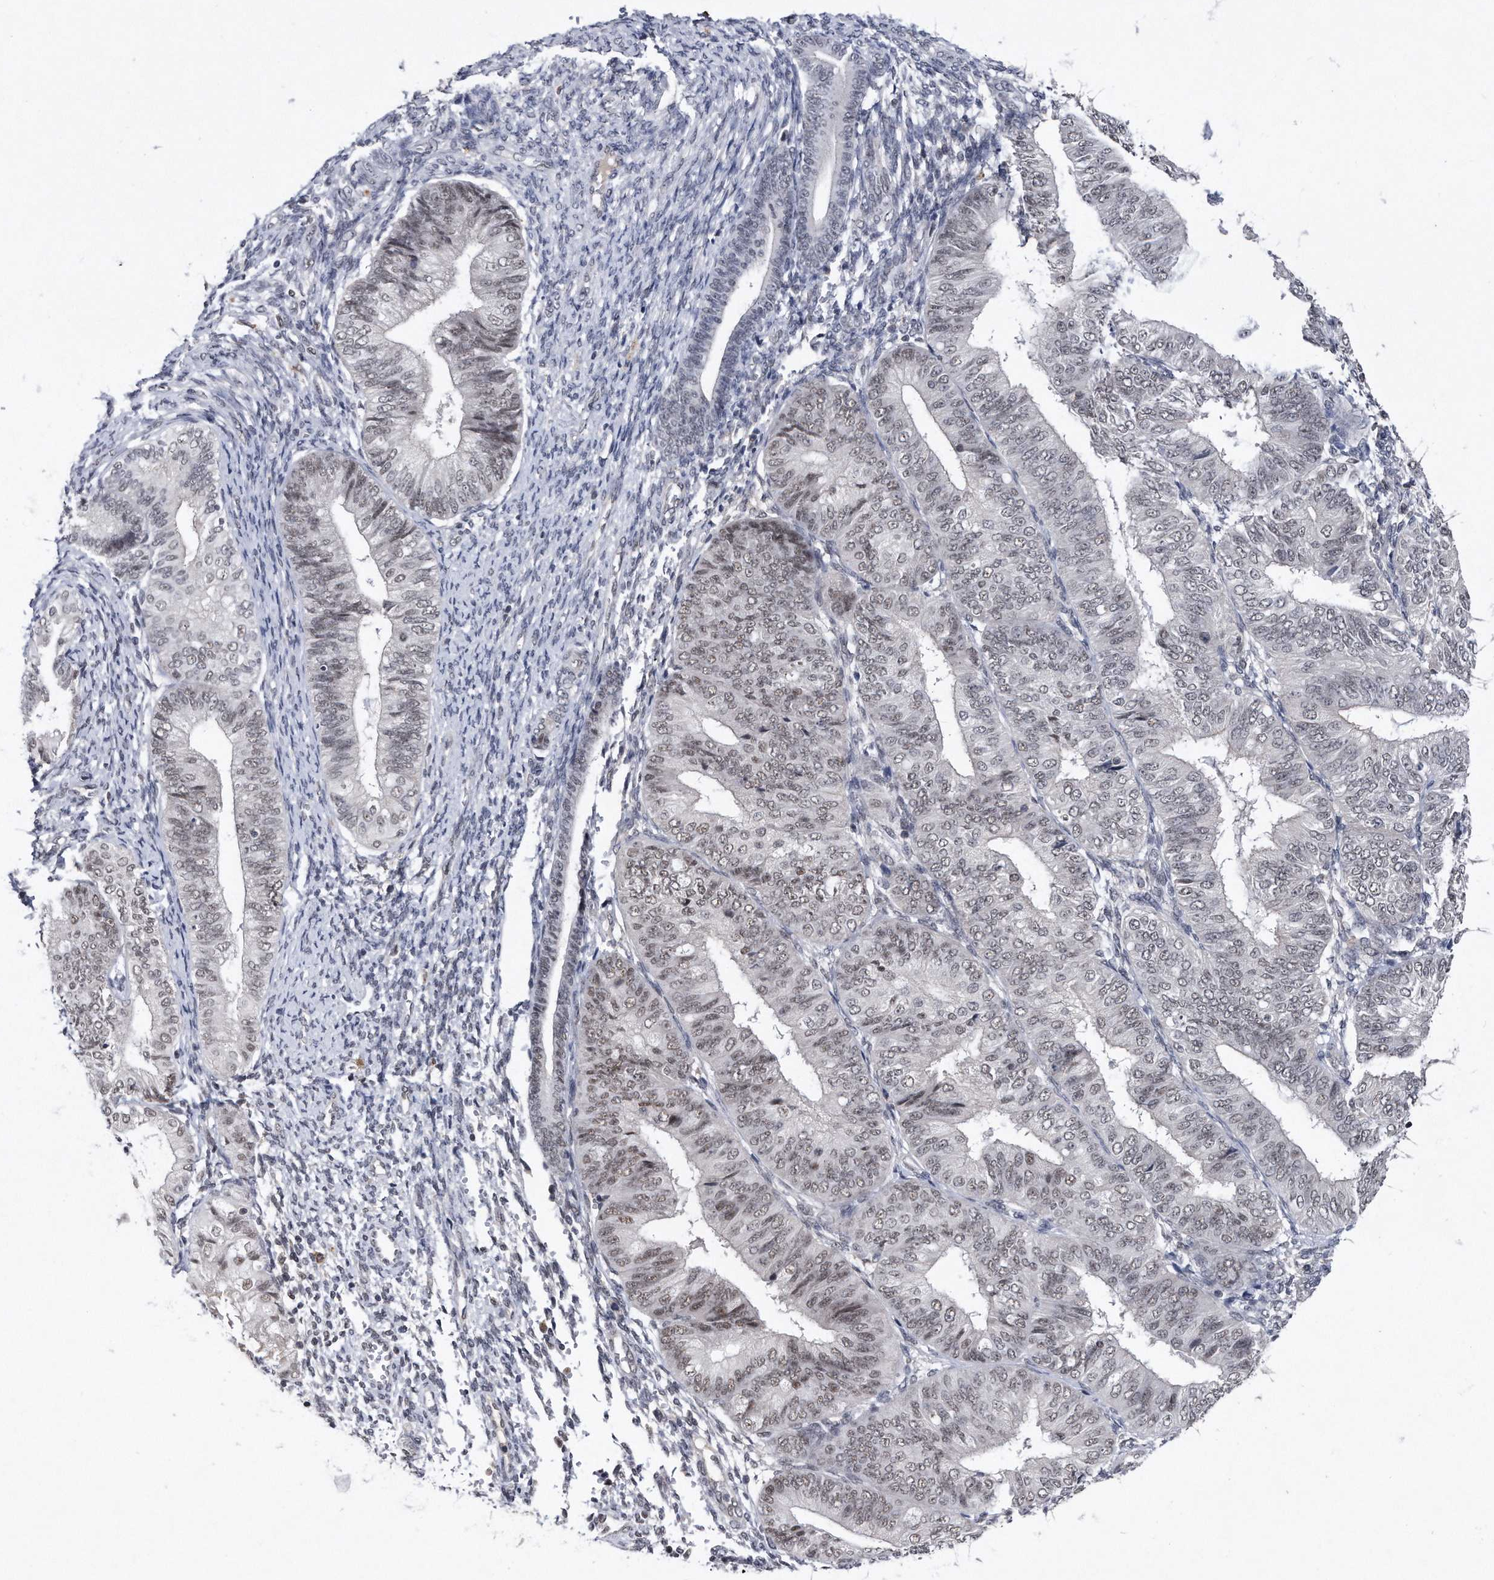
{"staining": {"intensity": "weak", "quantity": "25%-75%", "location": "nuclear"}, "tissue": "endometrial cancer", "cell_type": "Tumor cells", "image_type": "cancer", "snomed": [{"axis": "morphology", "description": "Adenocarcinoma, NOS"}, {"axis": "topography", "description": "Endometrium"}], "caption": "Immunohistochemical staining of human endometrial cancer demonstrates weak nuclear protein expression in about 25%-75% of tumor cells.", "gene": "VIRMA", "patient": {"sex": "female", "age": 58}}